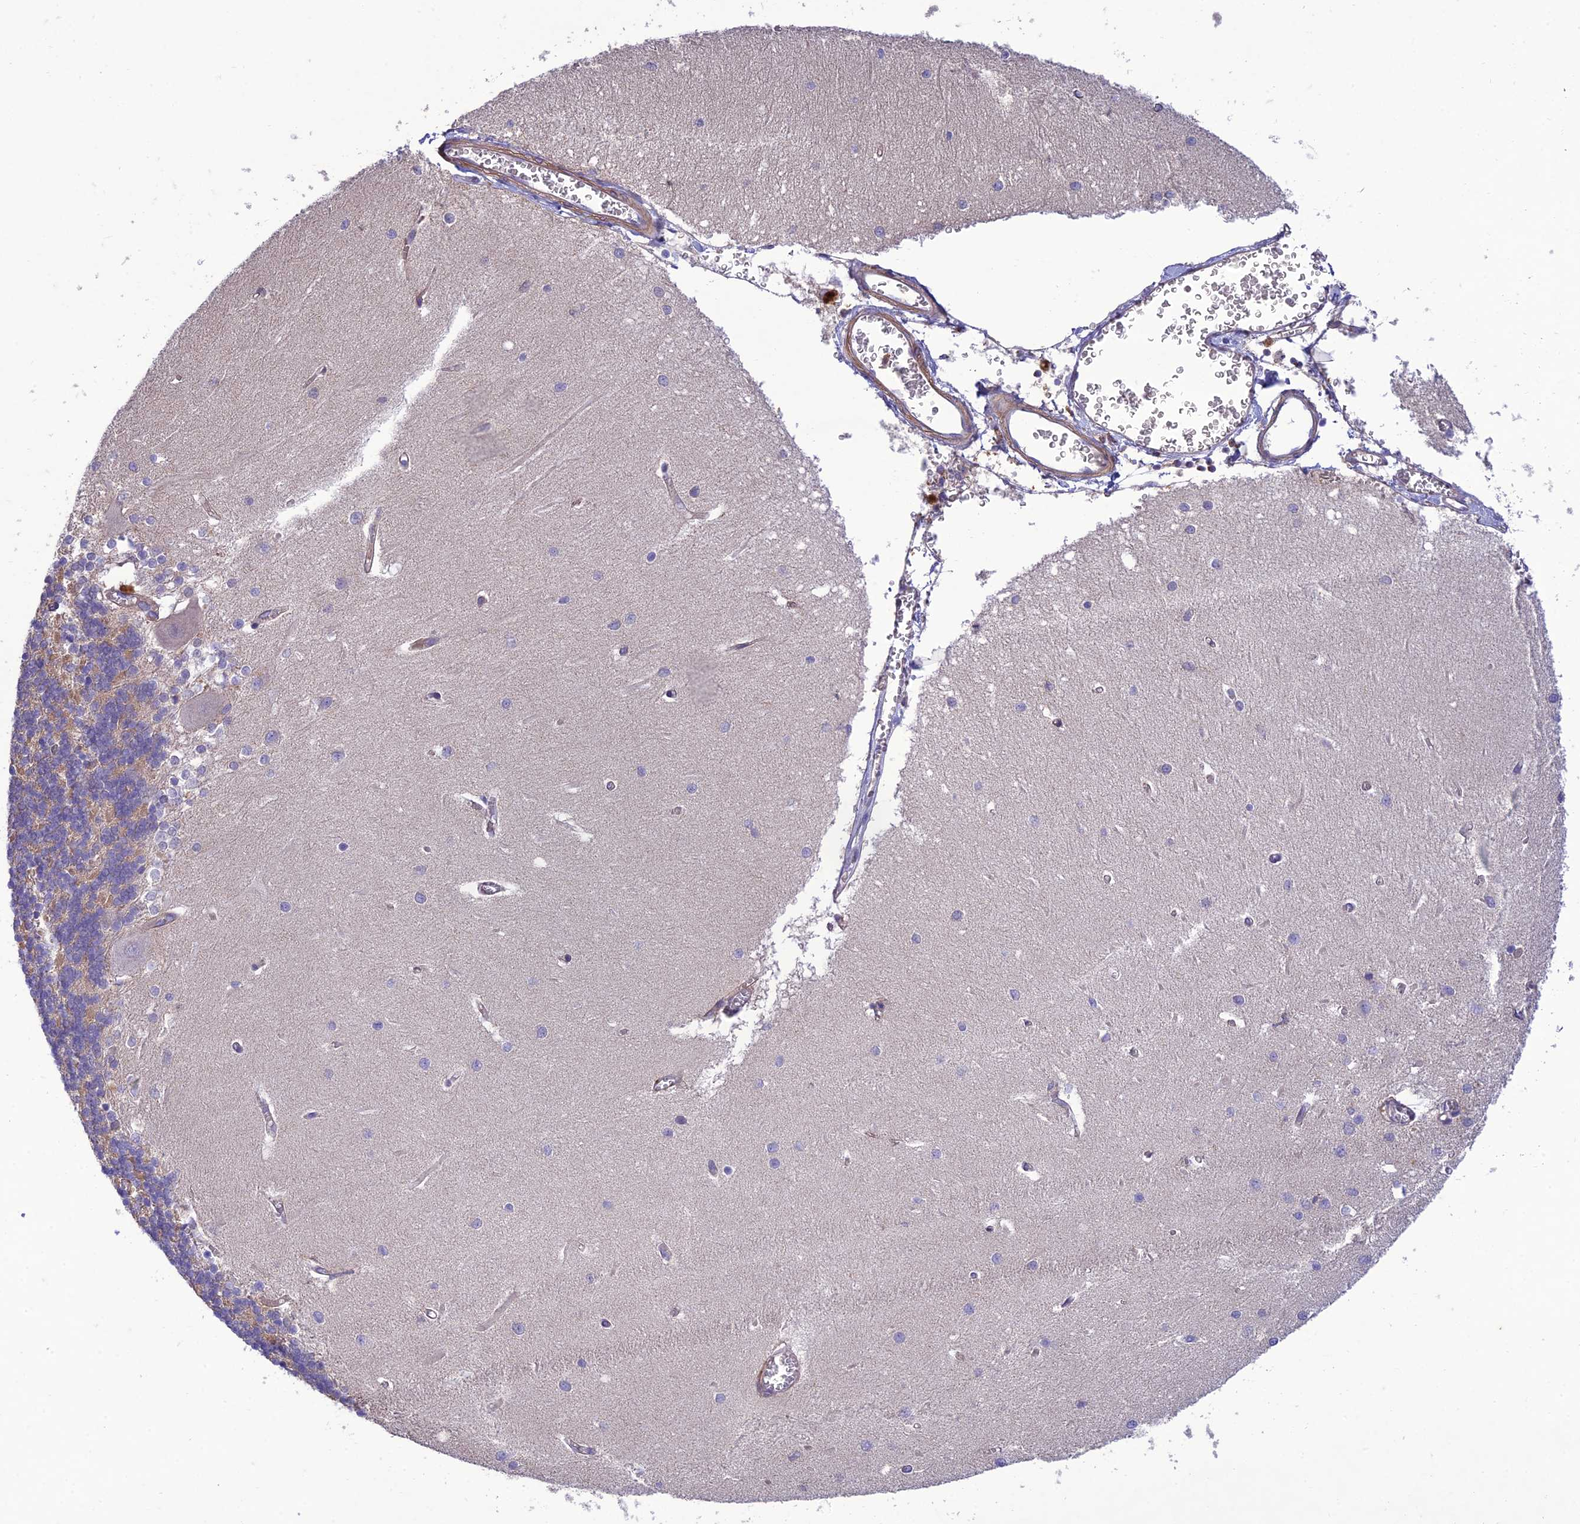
{"staining": {"intensity": "moderate", "quantity": "<25%", "location": "cytoplasmic/membranous"}, "tissue": "cerebellum", "cell_type": "Cells in granular layer", "image_type": "normal", "snomed": [{"axis": "morphology", "description": "Normal tissue, NOS"}, {"axis": "topography", "description": "Cerebellum"}], "caption": "A high-resolution micrograph shows IHC staining of benign cerebellum, which exhibits moderate cytoplasmic/membranous positivity in approximately <25% of cells in granular layer.", "gene": "IRAK3", "patient": {"sex": "male", "age": 37}}